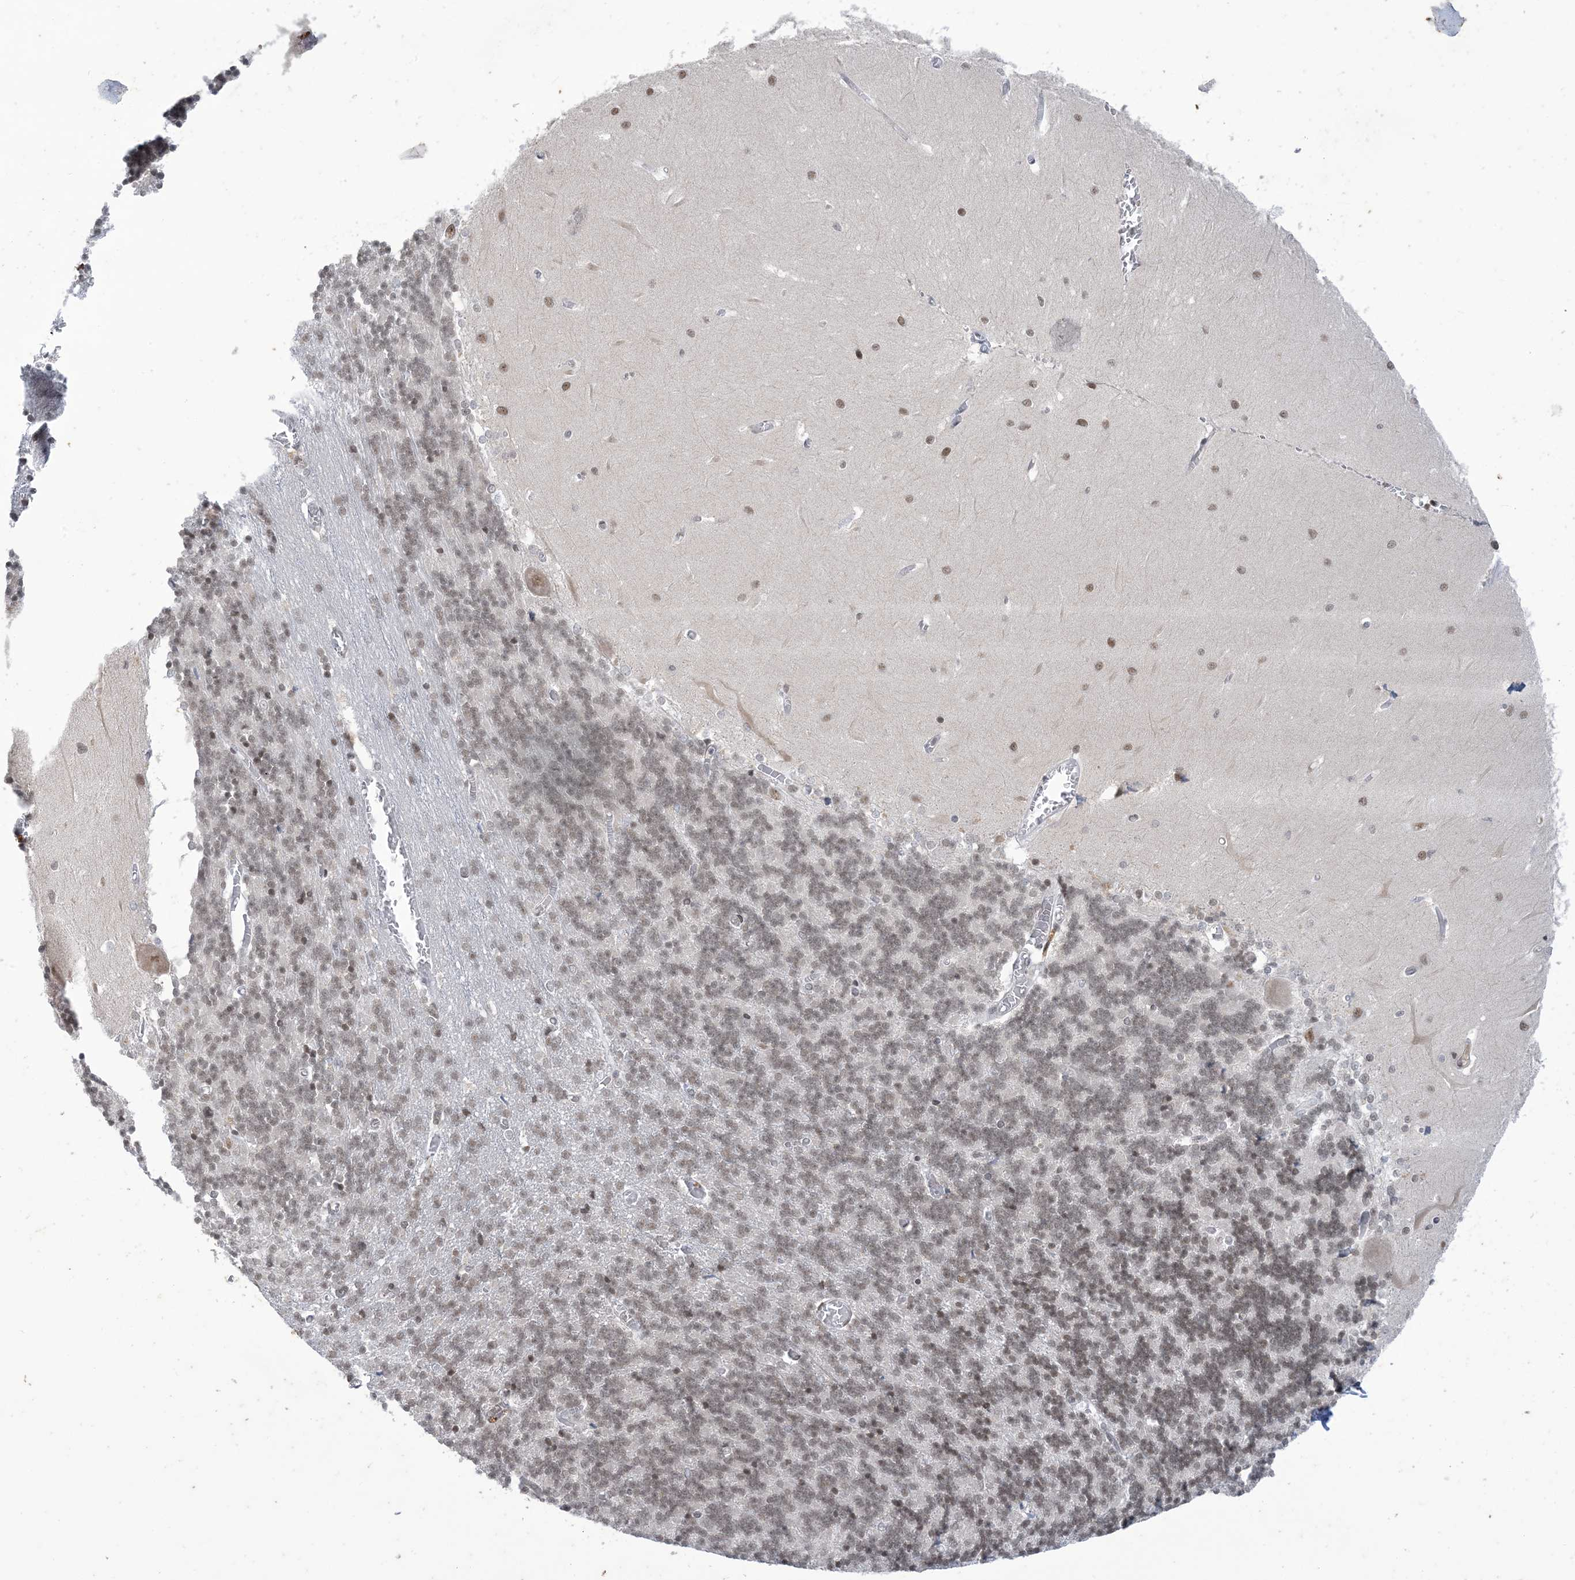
{"staining": {"intensity": "weak", "quantity": "25%-75%", "location": "nuclear"}, "tissue": "cerebellum", "cell_type": "Cells in granular layer", "image_type": "normal", "snomed": [{"axis": "morphology", "description": "Normal tissue, NOS"}, {"axis": "topography", "description": "Cerebellum"}], "caption": "The immunohistochemical stain labels weak nuclear staining in cells in granular layer of normal cerebellum. (DAB (3,3'-diaminobenzidine) IHC, brown staining for protein, blue staining for nuclei).", "gene": "ZNF674", "patient": {"sex": "male", "age": 57}}